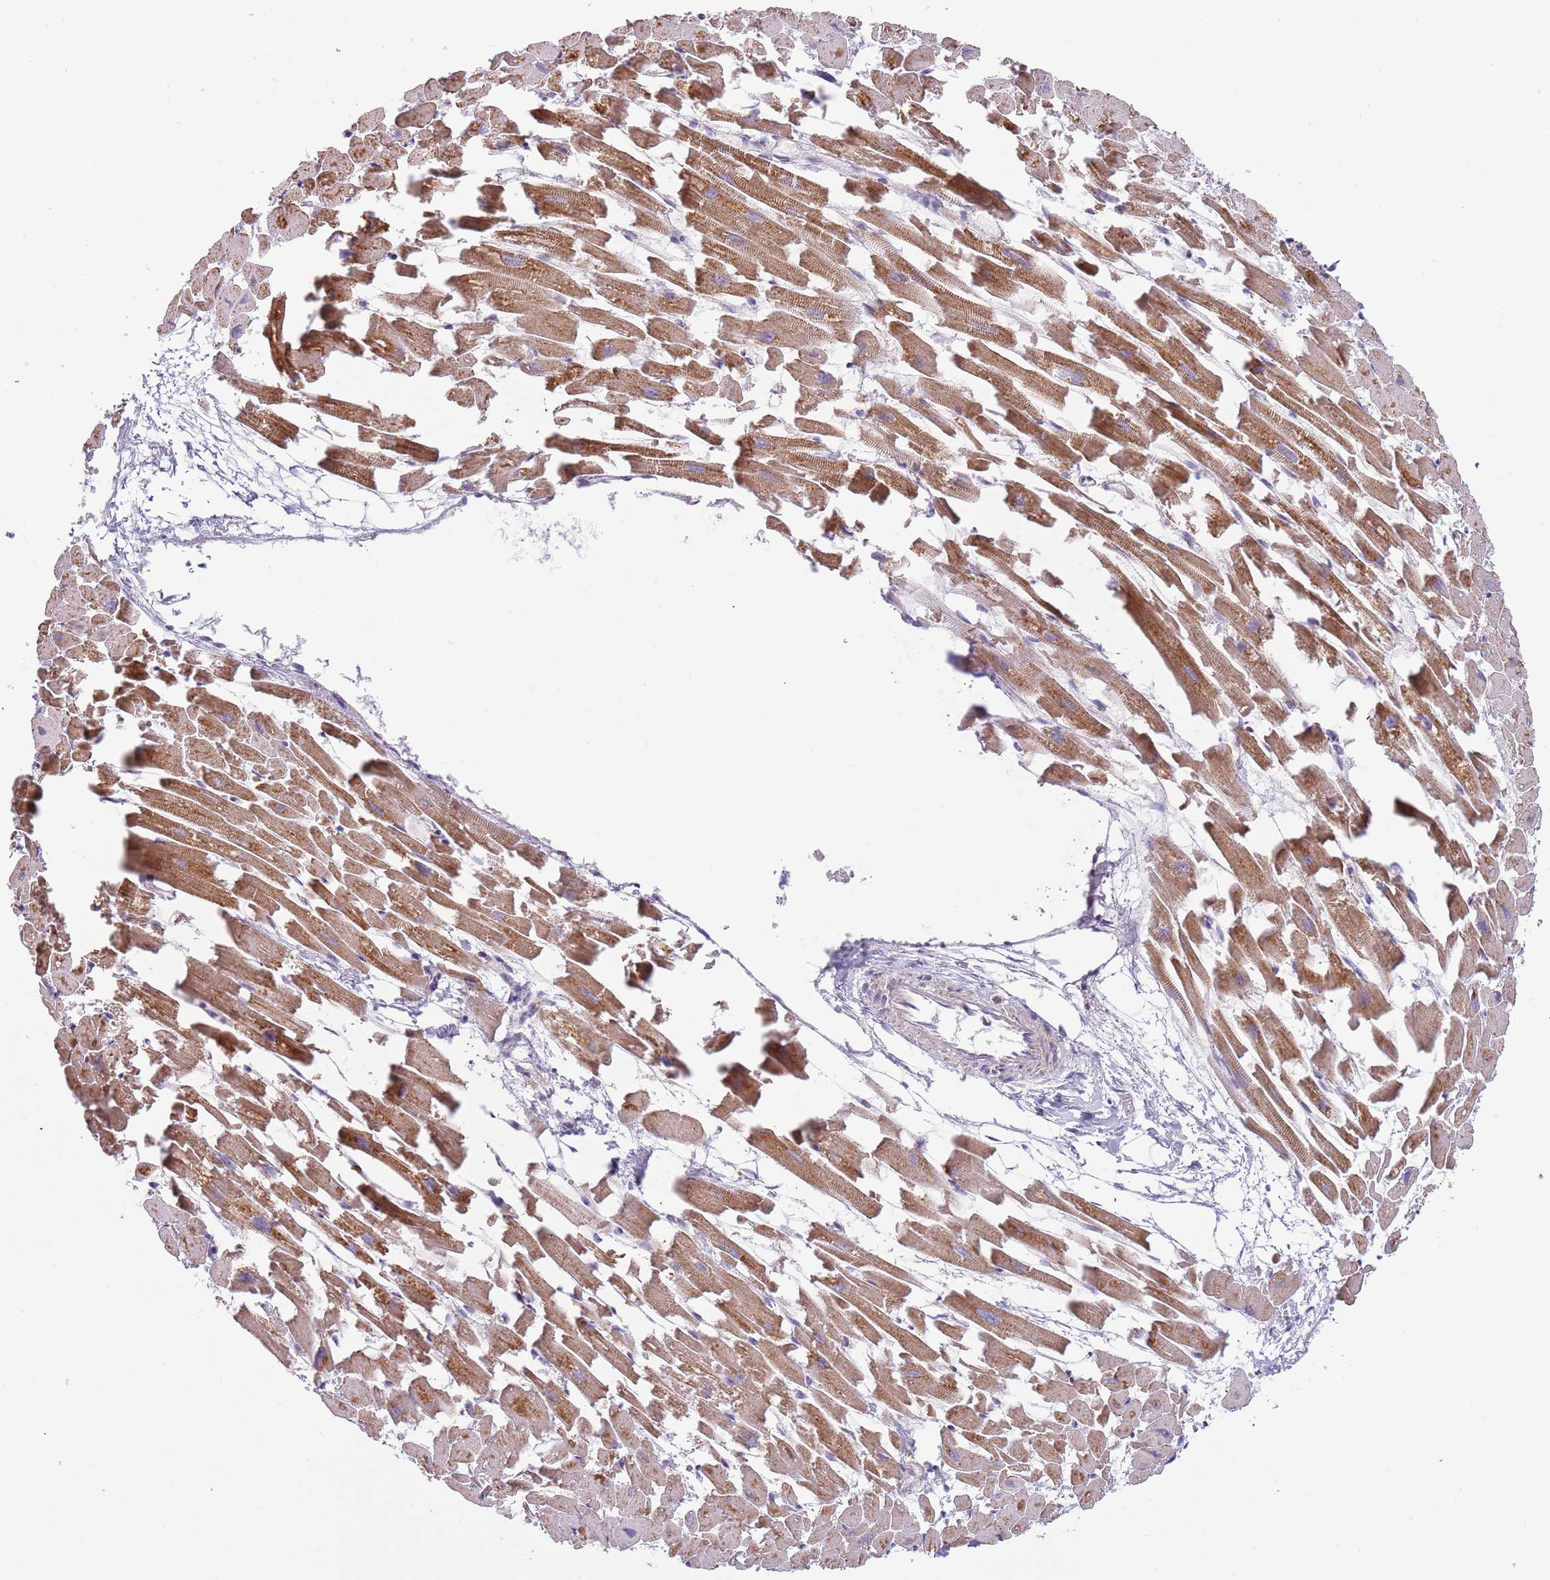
{"staining": {"intensity": "strong", "quantity": ">75%", "location": "cytoplasmic/membranous"}, "tissue": "heart muscle", "cell_type": "Cardiomyocytes", "image_type": "normal", "snomed": [{"axis": "morphology", "description": "Normal tissue, NOS"}, {"axis": "topography", "description": "Heart"}], "caption": "Heart muscle stained with a brown dye reveals strong cytoplasmic/membranous positive expression in about >75% of cardiomyocytes.", "gene": "LHX6", "patient": {"sex": "female", "age": 64}}